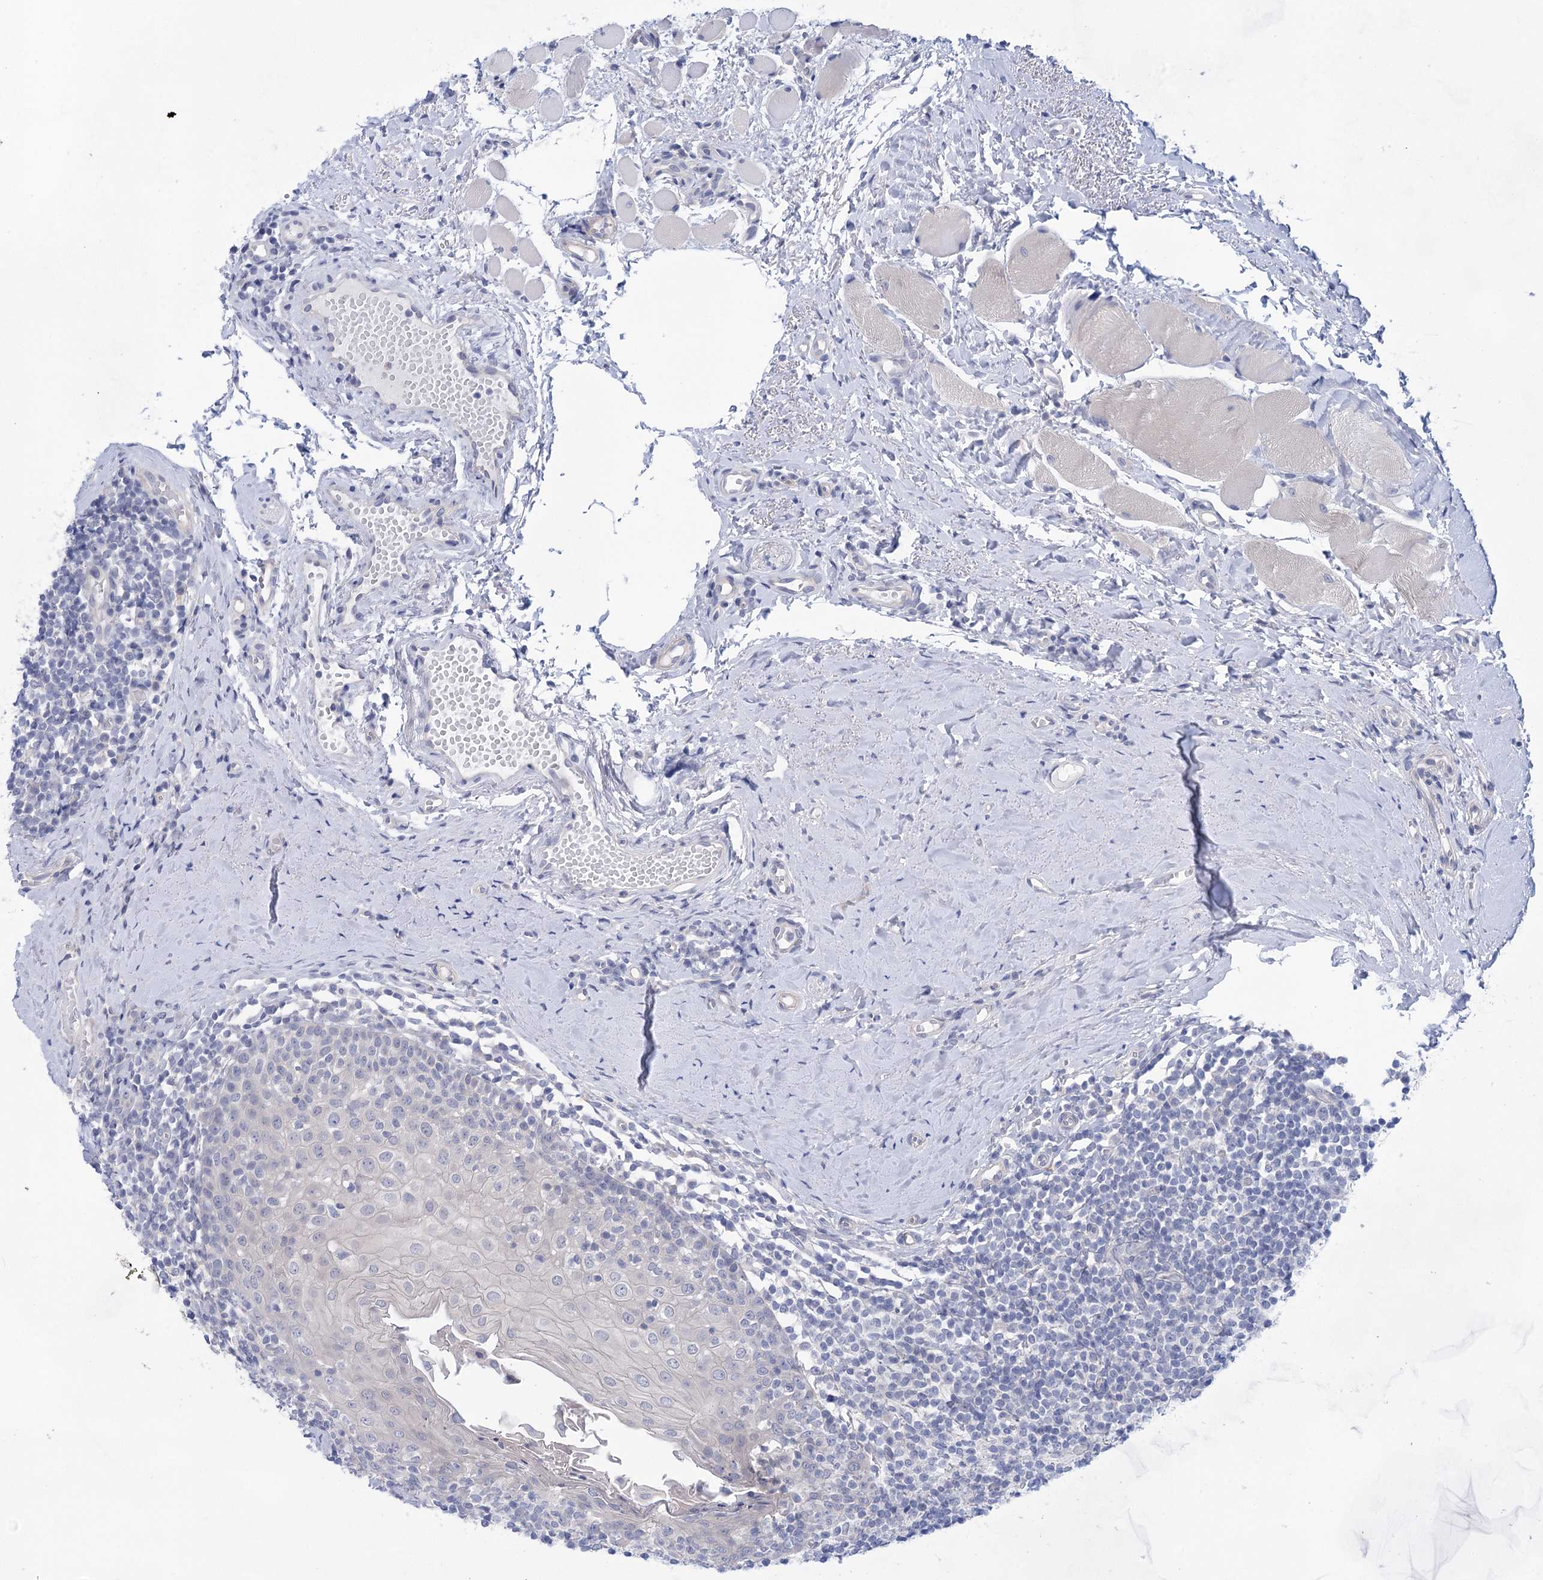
{"staining": {"intensity": "negative", "quantity": "none", "location": "none"}, "tissue": "tonsil", "cell_type": "Germinal center cells", "image_type": "normal", "snomed": [{"axis": "morphology", "description": "Normal tissue, NOS"}, {"axis": "topography", "description": "Tonsil"}], "caption": "A photomicrograph of tonsil stained for a protein reveals no brown staining in germinal center cells. The staining was performed using DAB to visualize the protein expression in brown, while the nuclei were stained in blue with hematoxylin (Magnification: 20x).", "gene": "LALBA", "patient": {"sex": "female", "age": 19}}